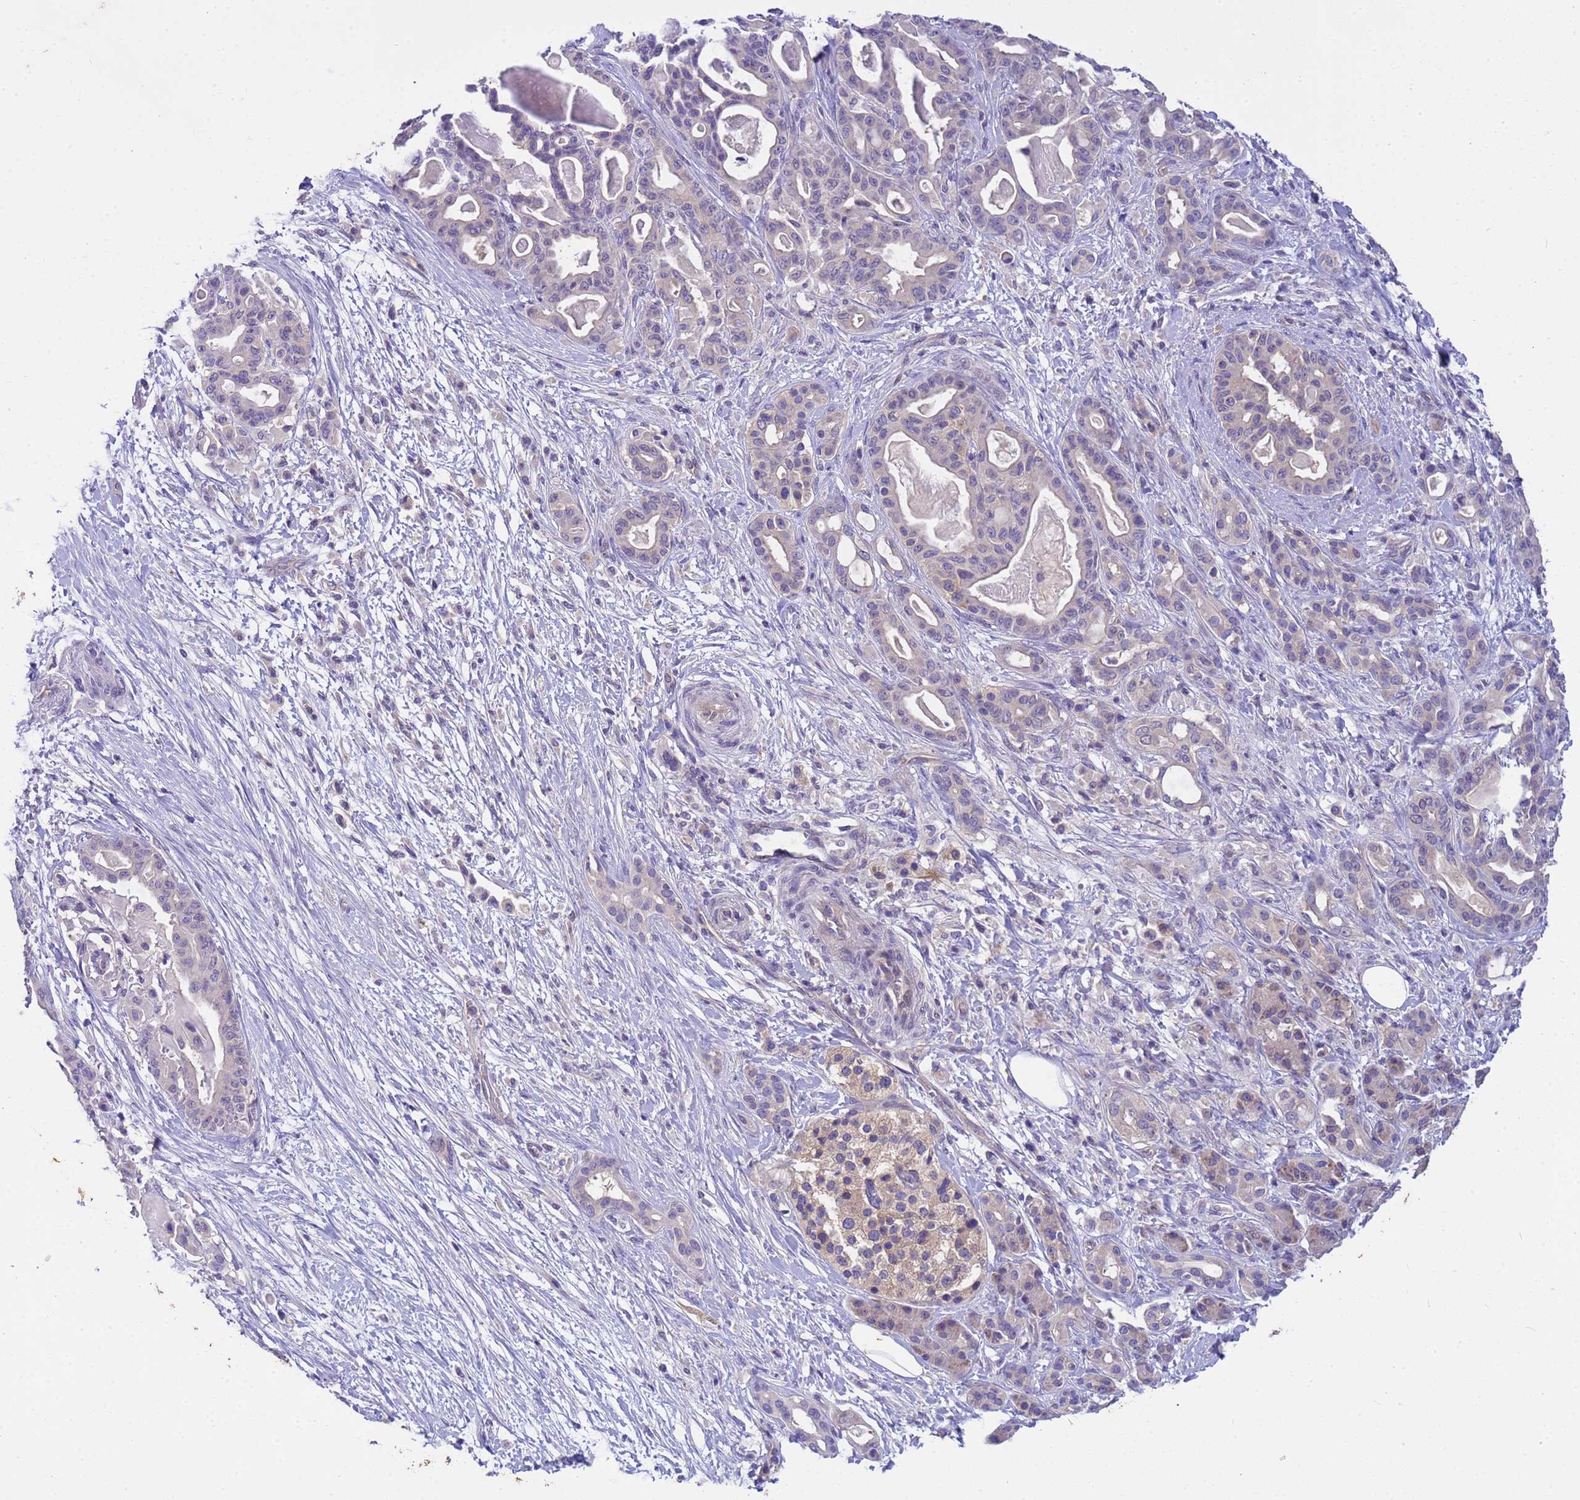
{"staining": {"intensity": "negative", "quantity": "none", "location": "none"}, "tissue": "pancreatic cancer", "cell_type": "Tumor cells", "image_type": "cancer", "snomed": [{"axis": "morphology", "description": "Adenocarcinoma, NOS"}, {"axis": "topography", "description": "Pancreas"}], "caption": "Immunohistochemical staining of human pancreatic cancer (adenocarcinoma) shows no significant positivity in tumor cells.", "gene": "PPP2CB", "patient": {"sex": "male", "age": 63}}